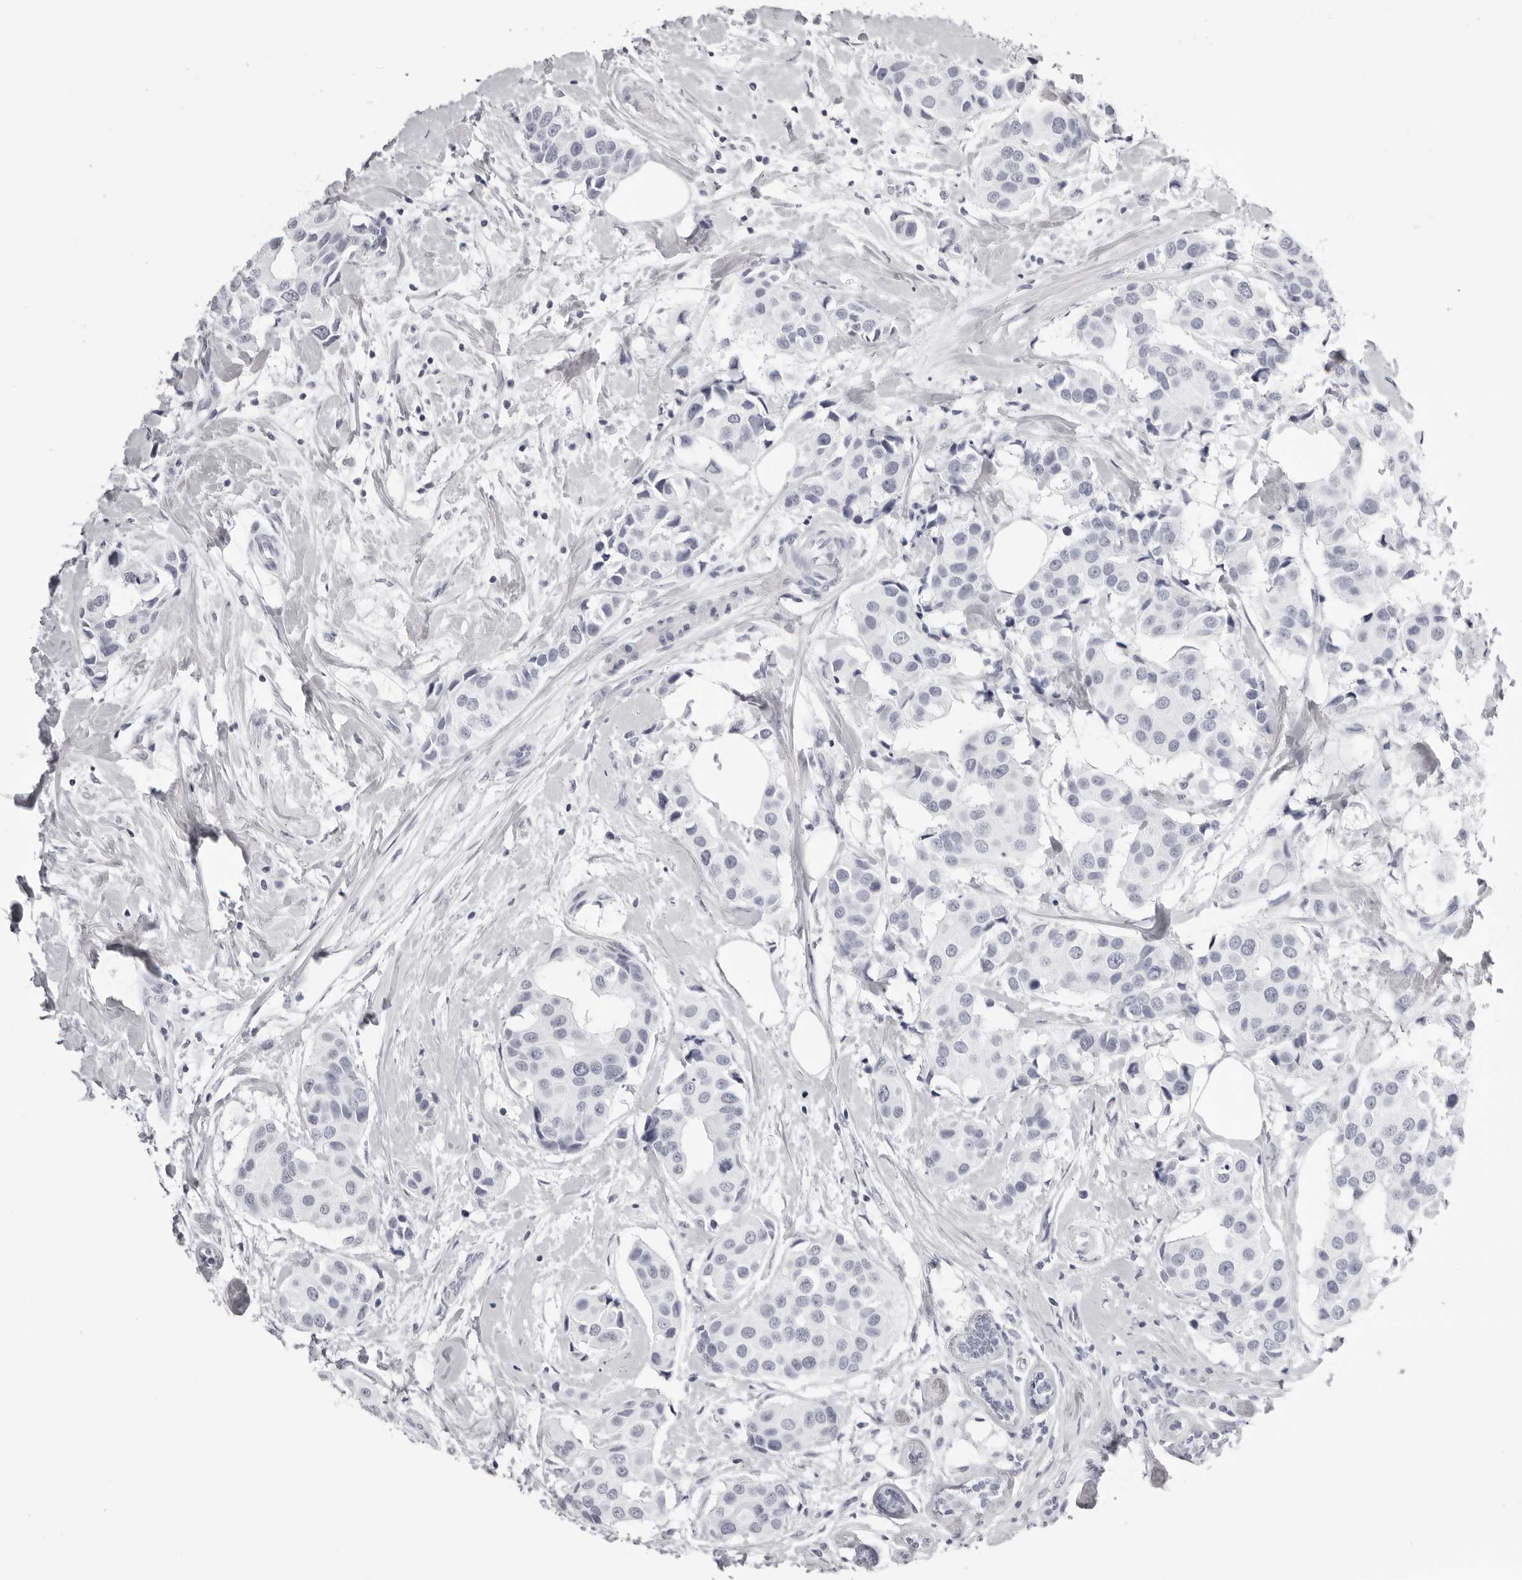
{"staining": {"intensity": "negative", "quantity": "none", "location": "none"}, "tissue": "breast cancer", "cell_type": "Tumor cells", "image_type": "cancer", "snomed": [{"axis": "morphology", "description": "Normal tissue, NOS"}, {"axis": "morphology", "description": "Duct carcinoma"}, {"axis": "topography", "description": "Breast"}], "caption": "Immunohistochemistry (IHC) histopathology image of breast infiltrating ductal carcinoma stained for a protein (brown), which displays no positivity in tumor cells. (DAB immunohistochemistry (IHC) visualized using brightfield microscopy, high magnification).", "gene": "RHO", "patient": {"sex": "female", "age": 39}}